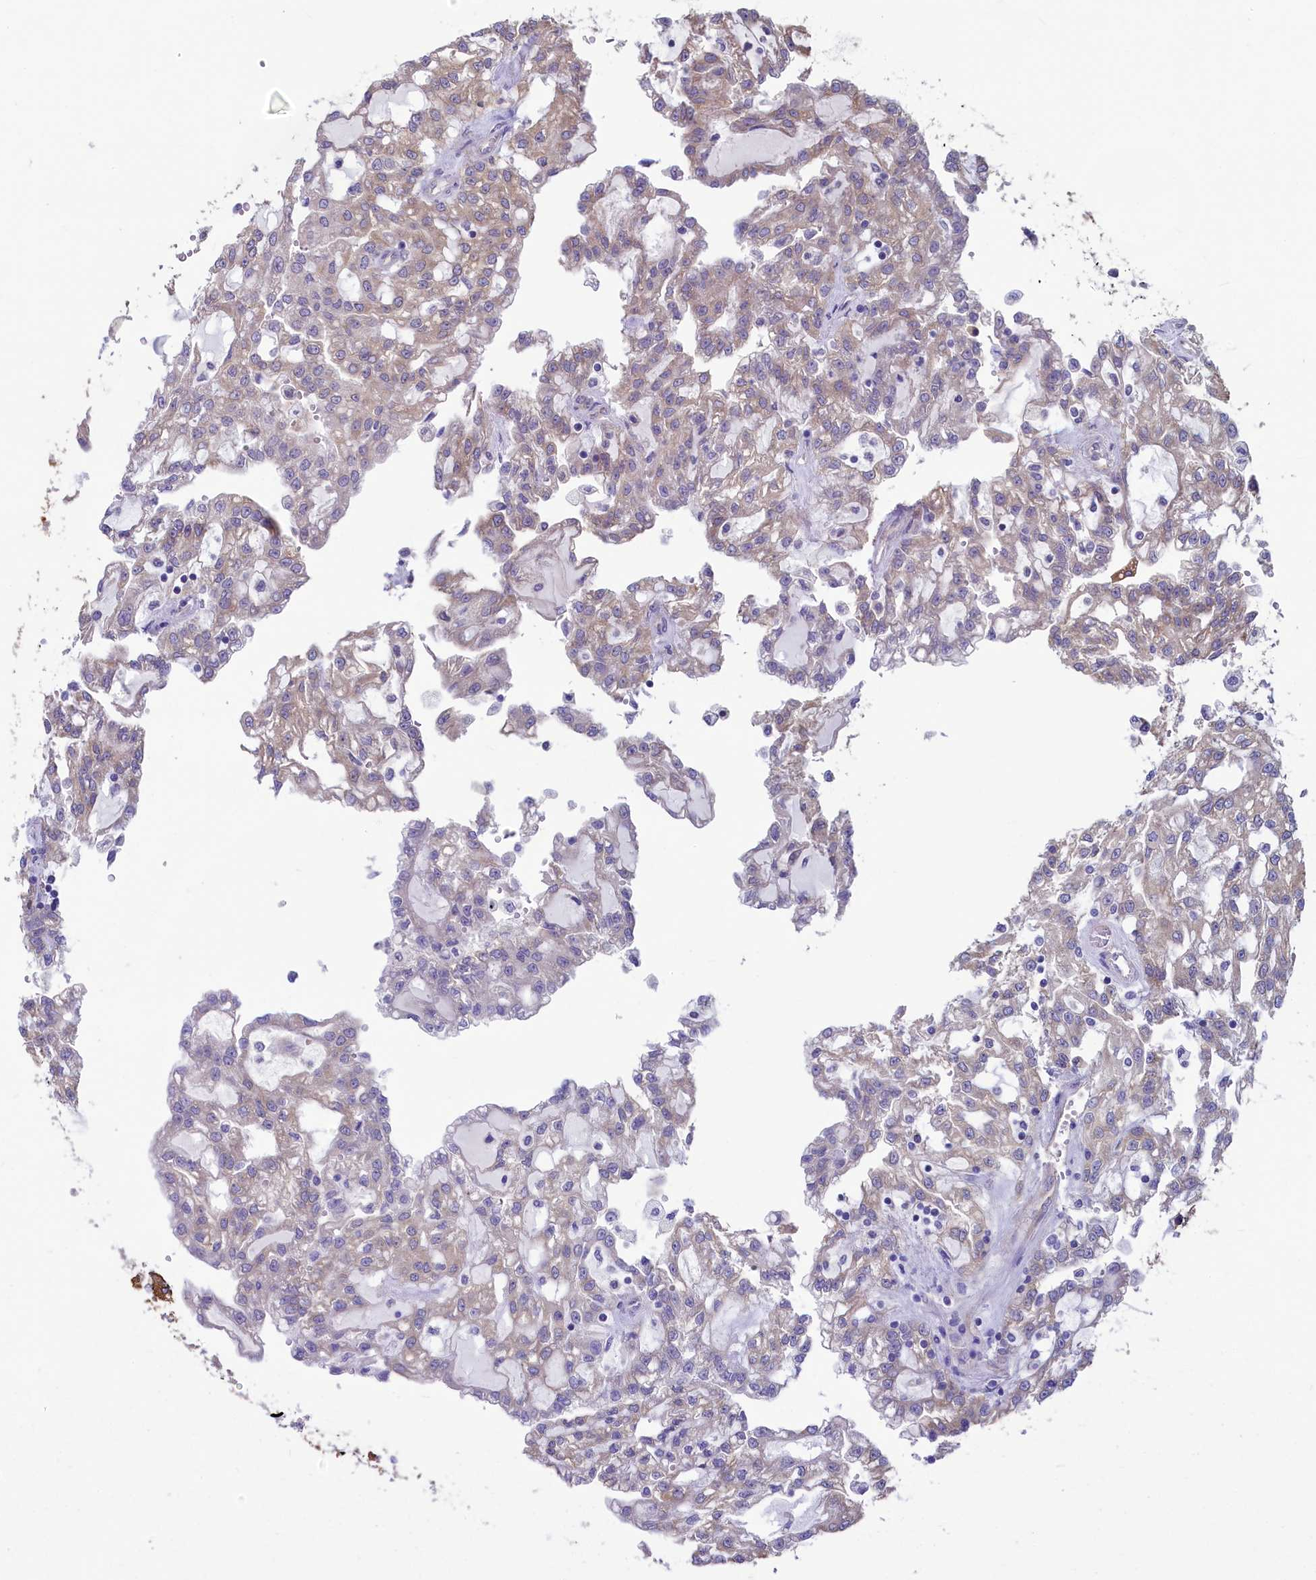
{"staining": {"intensity": "weak", "quantity": "25%-75%", "location": "cytoplasmic/membranous"}, "tissue": "renal cancer", "cell_type": "Tumor cells", "image_type": "cancer", "snomed": [{"axis": "morphology", "description": "Adenocarcinoma, NOS"}, {"axis": "topography", "description": "Kidney"}], "caption": "Approximately 25%-75% of tumor cells in human renal adenocarcinoma demonstrate weak cytoplasmic/membranous protein staining as visualized by brown immunohistochemical staining.", "gene": "SPATA2L", "patient": {"sex": "male", "age": 63}}